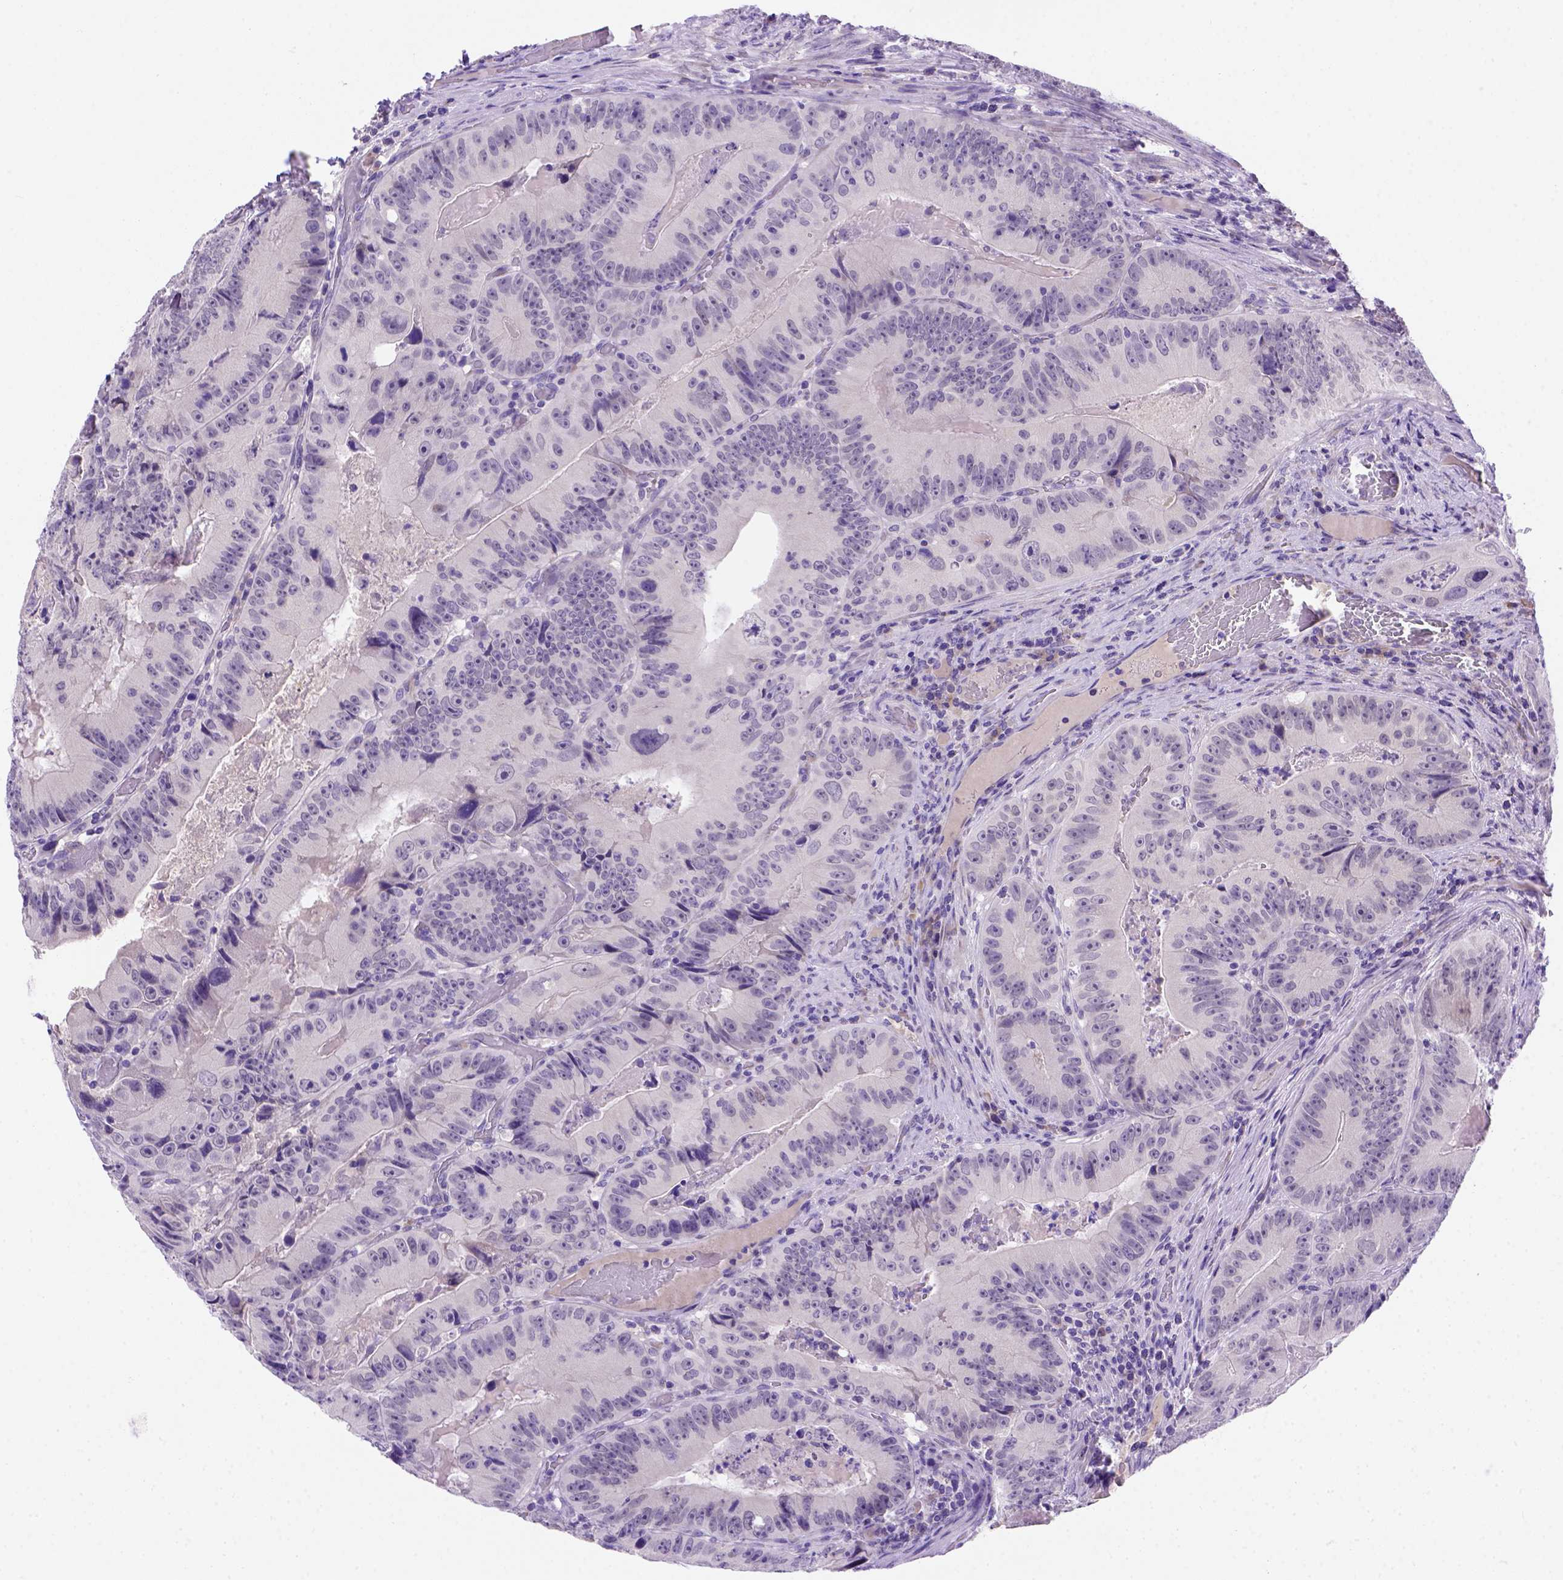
{"staining": {"intensity": "negative", "quantity": "none", "location": "none"}, "tissue": "colorectal cancer", "cell_type": "Tumor cells", "image_type": "cancer", "snomed": [{"axis": "morphology", "description": "Adenocarcinoma, NOS"}, {"axis": "topography", "description": "Colon"}], "caption": "IHC of colorectal cancer (adenocarcinoma) demonstrates no expression in tumor cells. The staining is performed using DAB brown chromogen with nuclei counter-stained in using hematoxylin.", "gene": "FAM81B", "patient": {"sex": "female", "age": 86}}